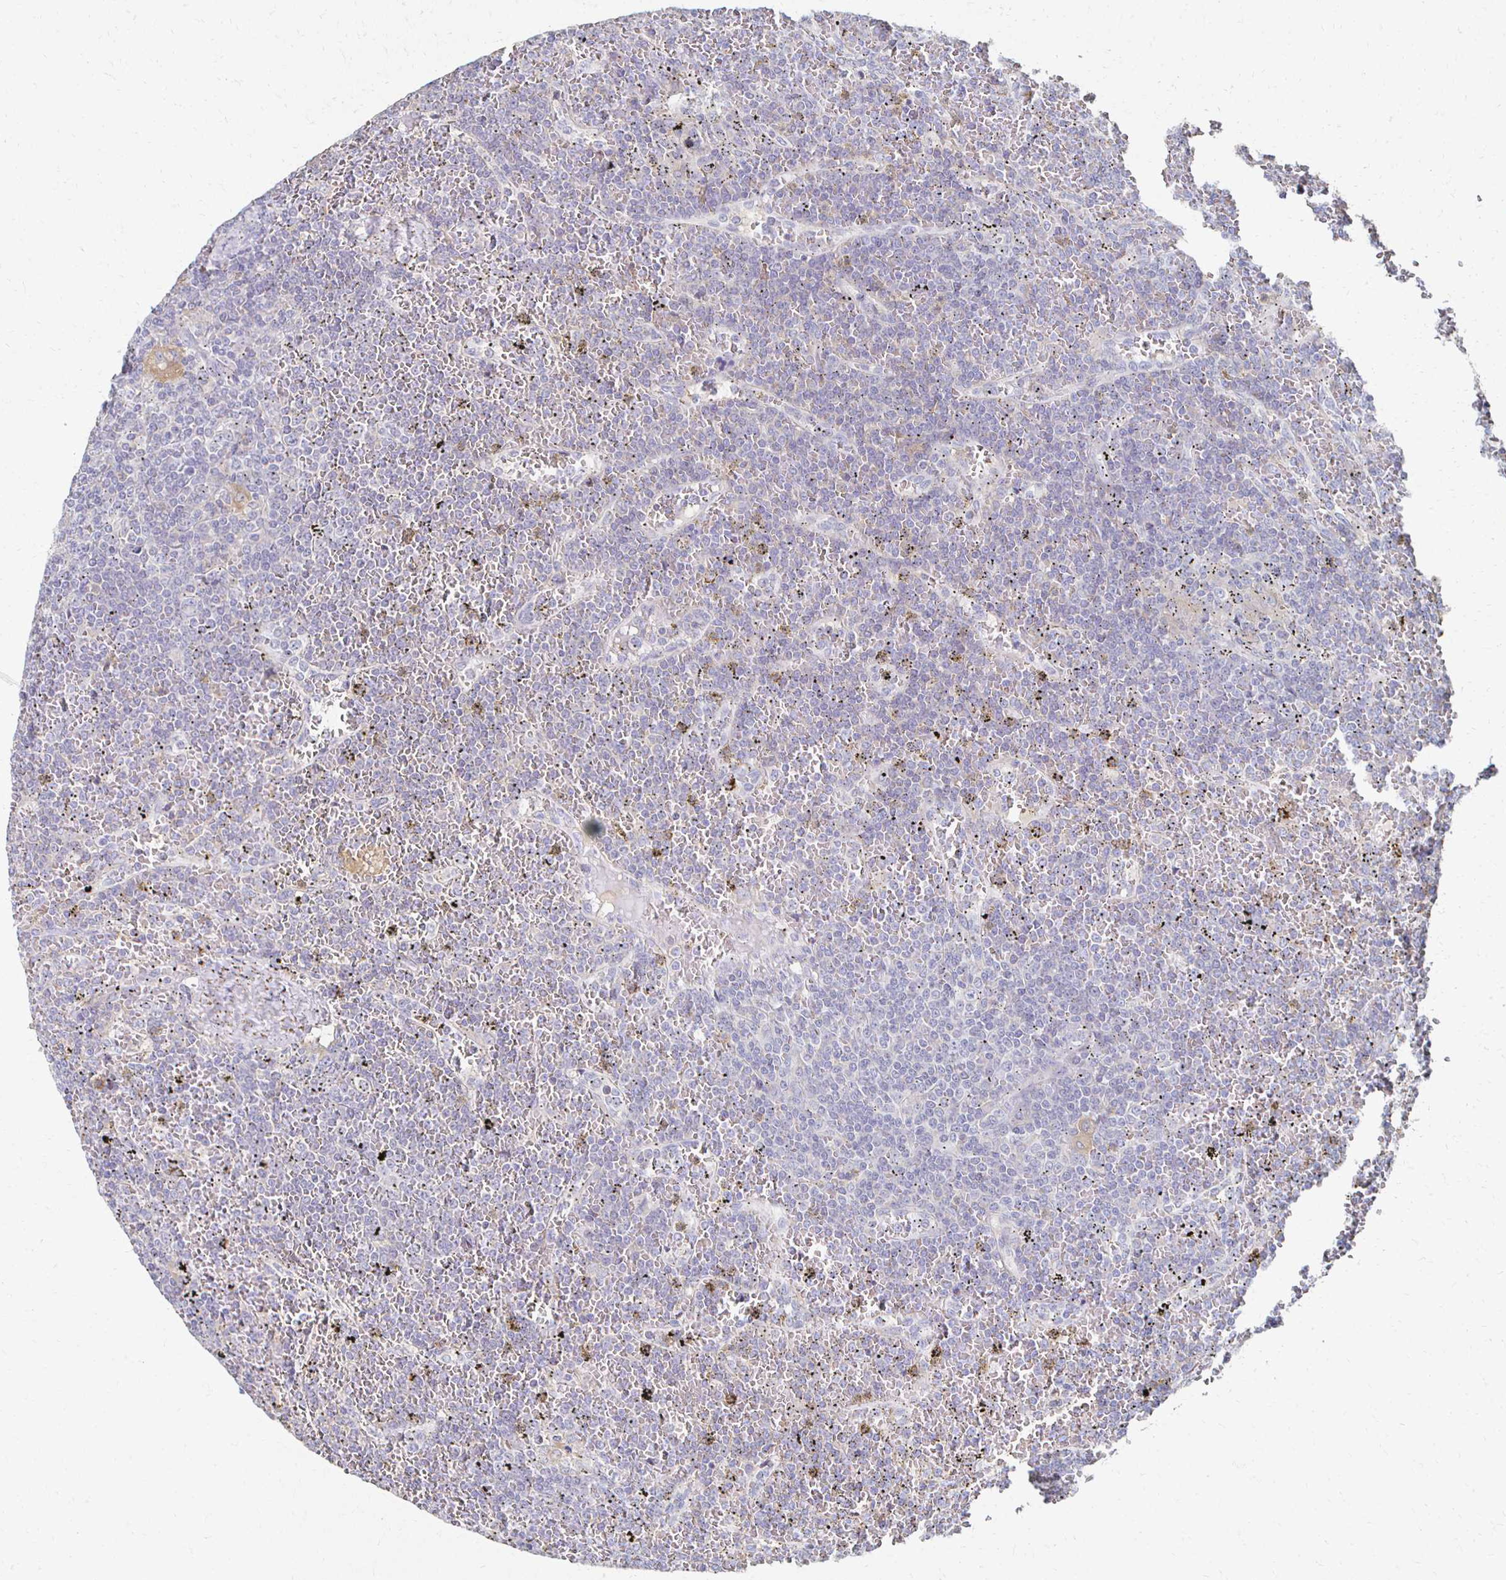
{"staining": {"intensity": "negative", "quantity": "none", "location": "none"}, "tissue": "lymphoma", "cell_type": "Tumor cells", "image_type": "cancer", "snomed": [{"axis": "morphology", "description": "Malignant lymphoma, non-Hodgkin's type, Low grade"}, {"axis": "topography", "description": "Spleen"}], "caption": "This histopathology image is of malignant lymphoma, non-Hodgkin's type (low-grade) stained with immunohistochemistry to label a protein in brown with the nuclei are counter-stained blue. There is no expression in tumor cells.", "gene": "CX3CR1", "patient": {"sex": "female", "age": 19}}